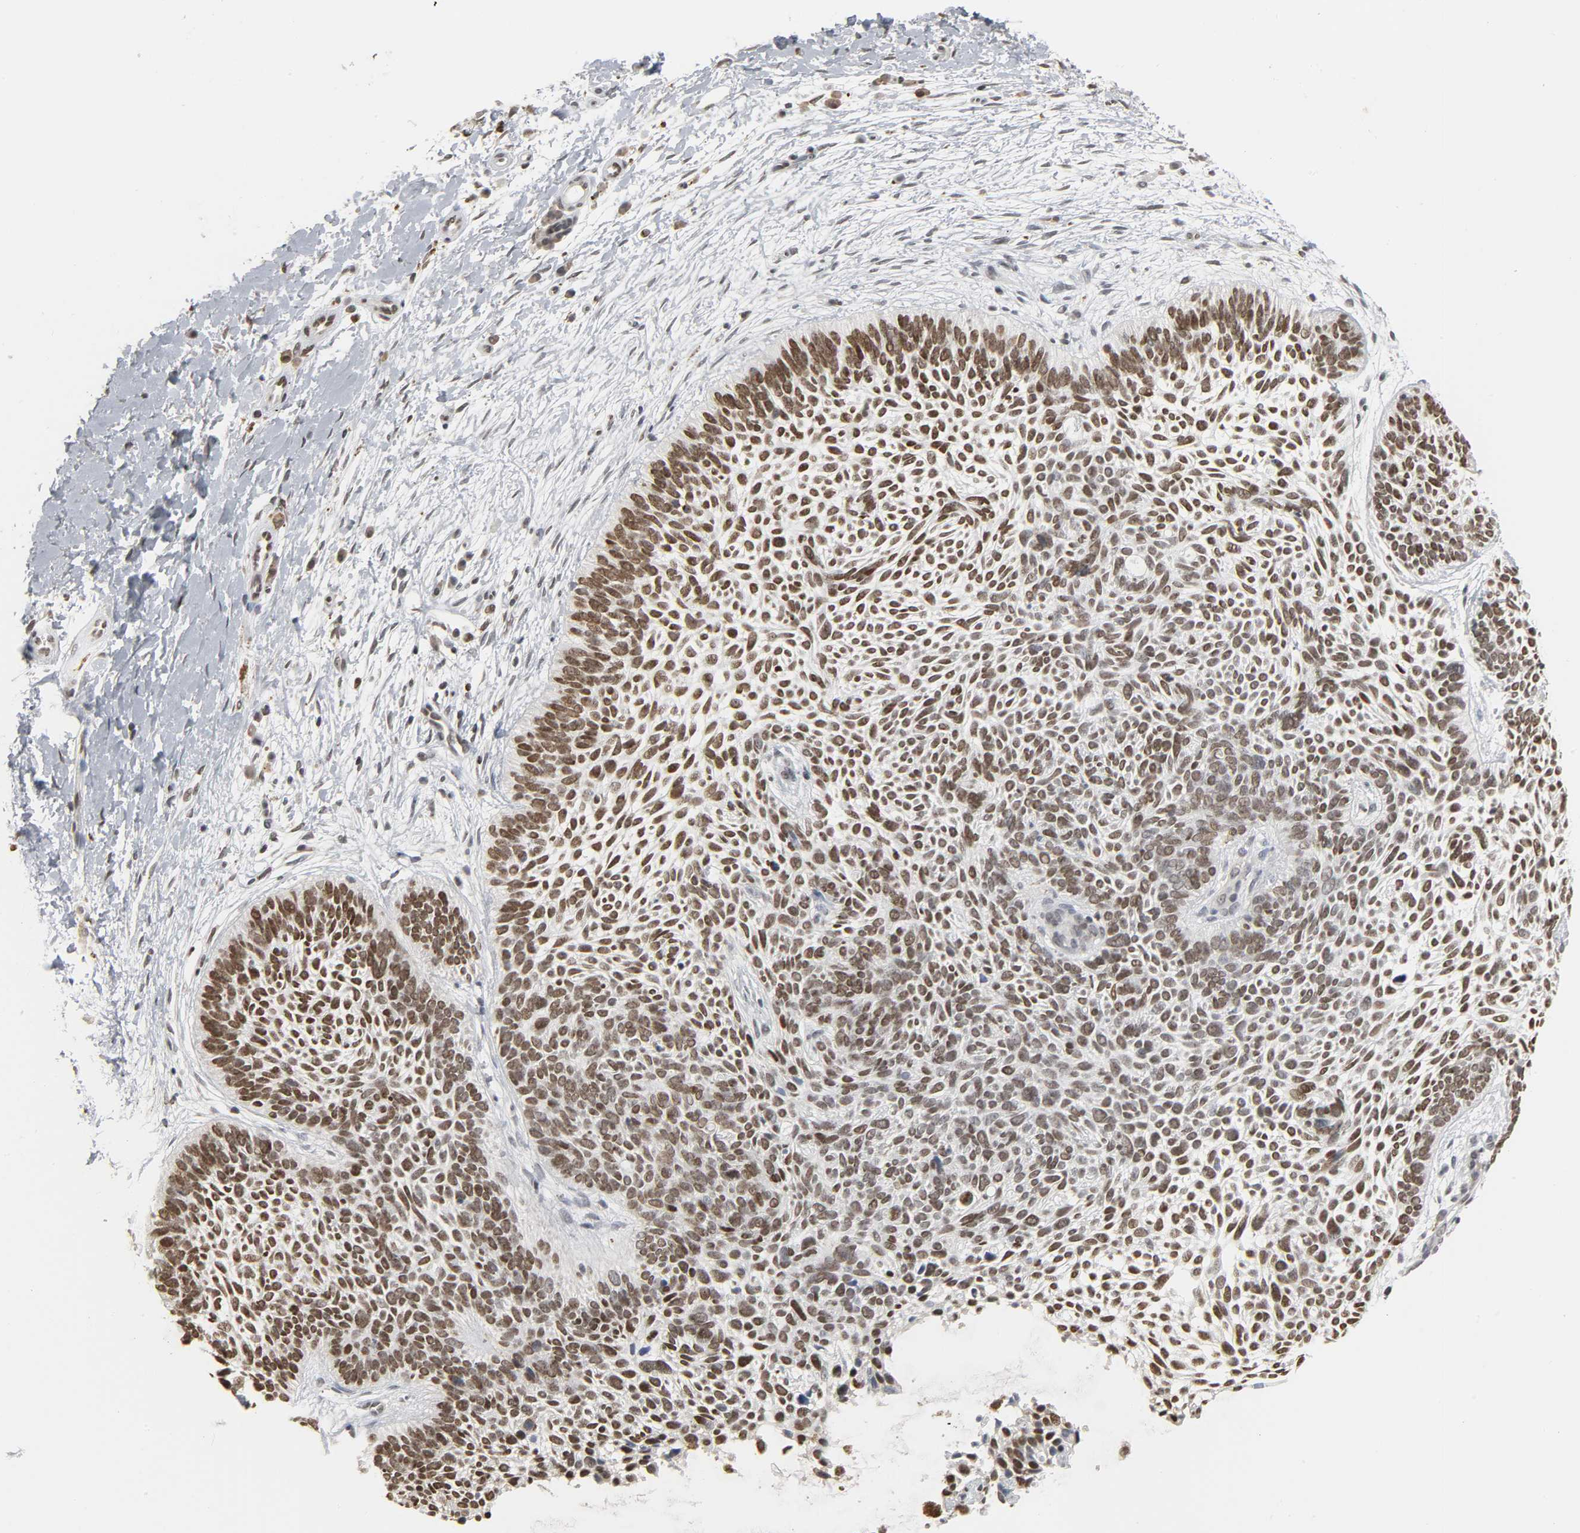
{"staining": {"intensity": "weak", "quantity": ">75%", "location": "nuclear"}, "tissue": "skin cancer", "cell_type": "Tumor cells", "image_type": "cancer", "snomed": [{"axis": "morphology", "description": "Basal cell carcinoma"}, {"axis": "topography", "description": "Skin"}], "caption": "IHC of human skin cancer (basal cell carcinoma) shows low levels of weak nuclear expression in about >75% of tumor cells. The staining is performed using DAB (3,3'-diaminobenzidine) brown chromogen to label protein expression. The nuclei are counter-stained blue using hematoxylin.", "gene": "DAZAP1", "patient": {"sex": "female", "age": 79}}